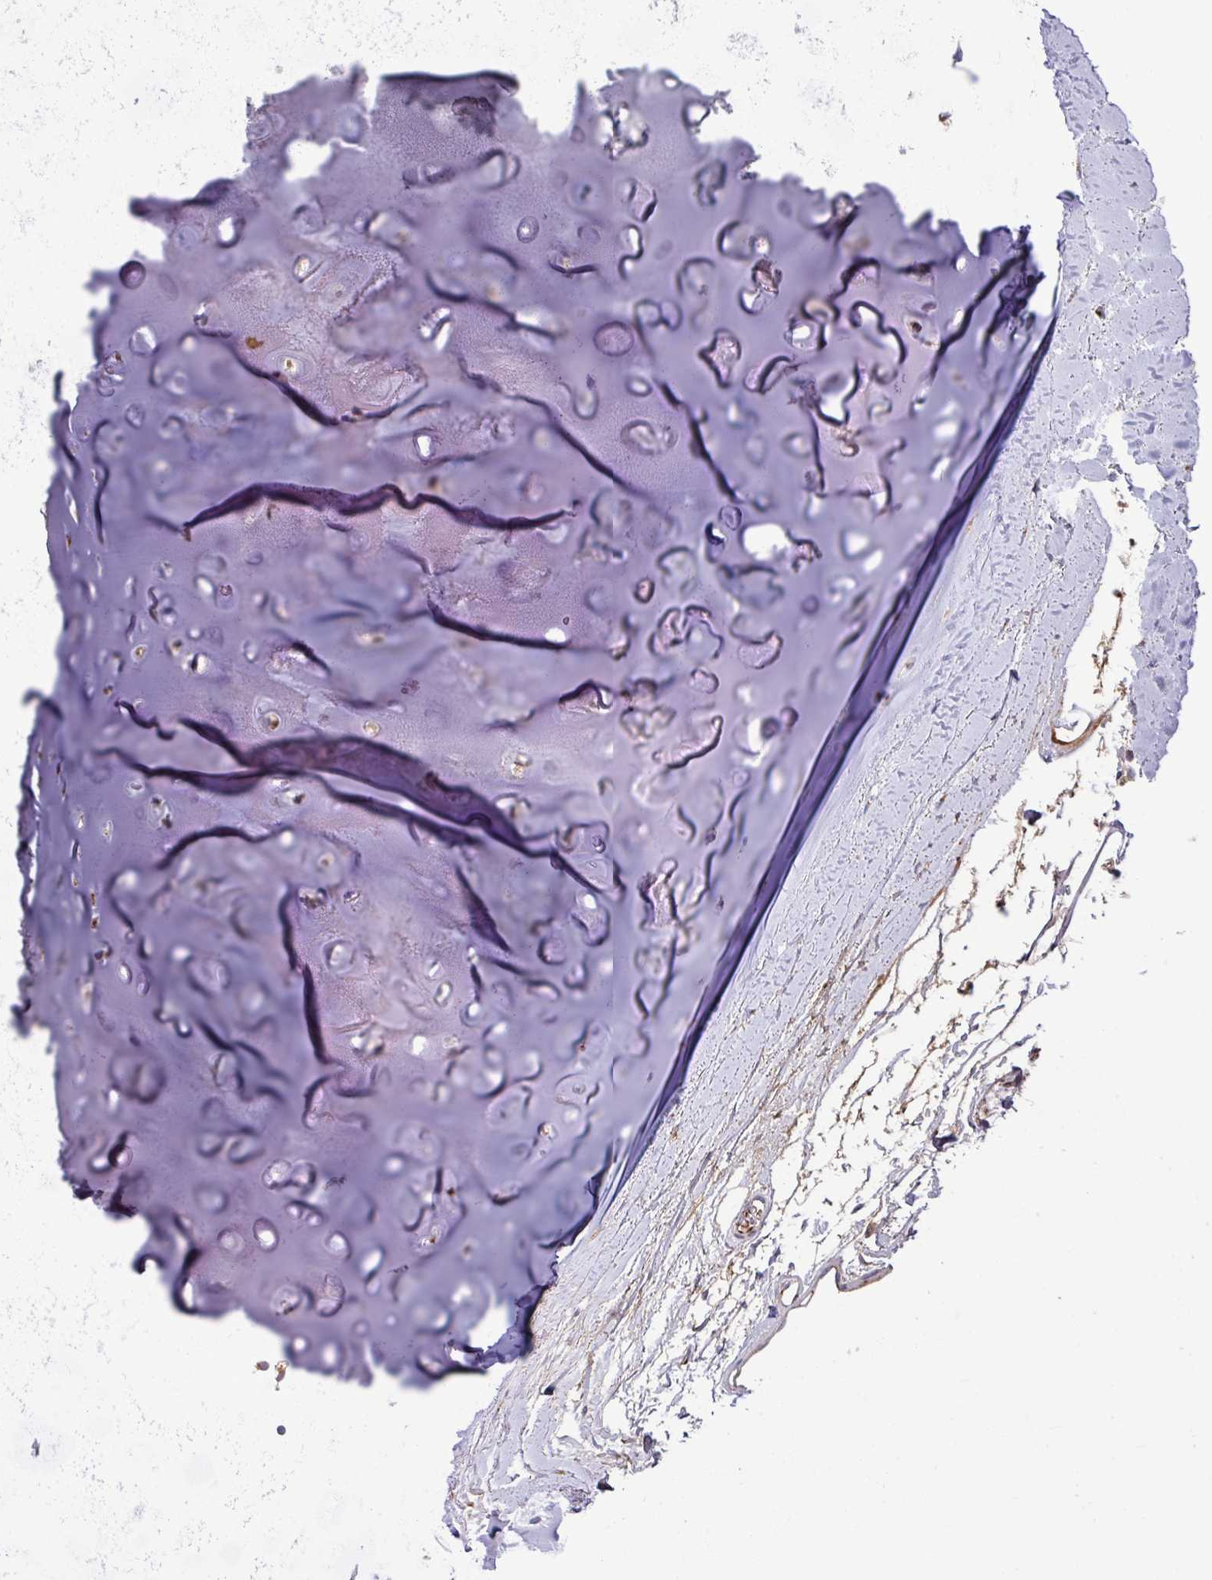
{"staining": {"intensity": "negative", "quantity": "none", "location": "none"}, "tissue": "adipose tissue", "cell_type": "Adipocytes", "image_type": "normal", "snomed": [{"axis": "morphology", "description": "Normal tissue, NOS"}, {"axis": "topography", "description": "Cartilage tissue"}, {"axis": "topography", "description": "Bronchus"}], "caption": "IHC photomicrograph of unremarkable adipose tissue: human adipose tissue stained with DAB reveals no significant protein staining in adipocytes.", "gene": "LSM12", "patient": {"sex": "female", "age": 72}}